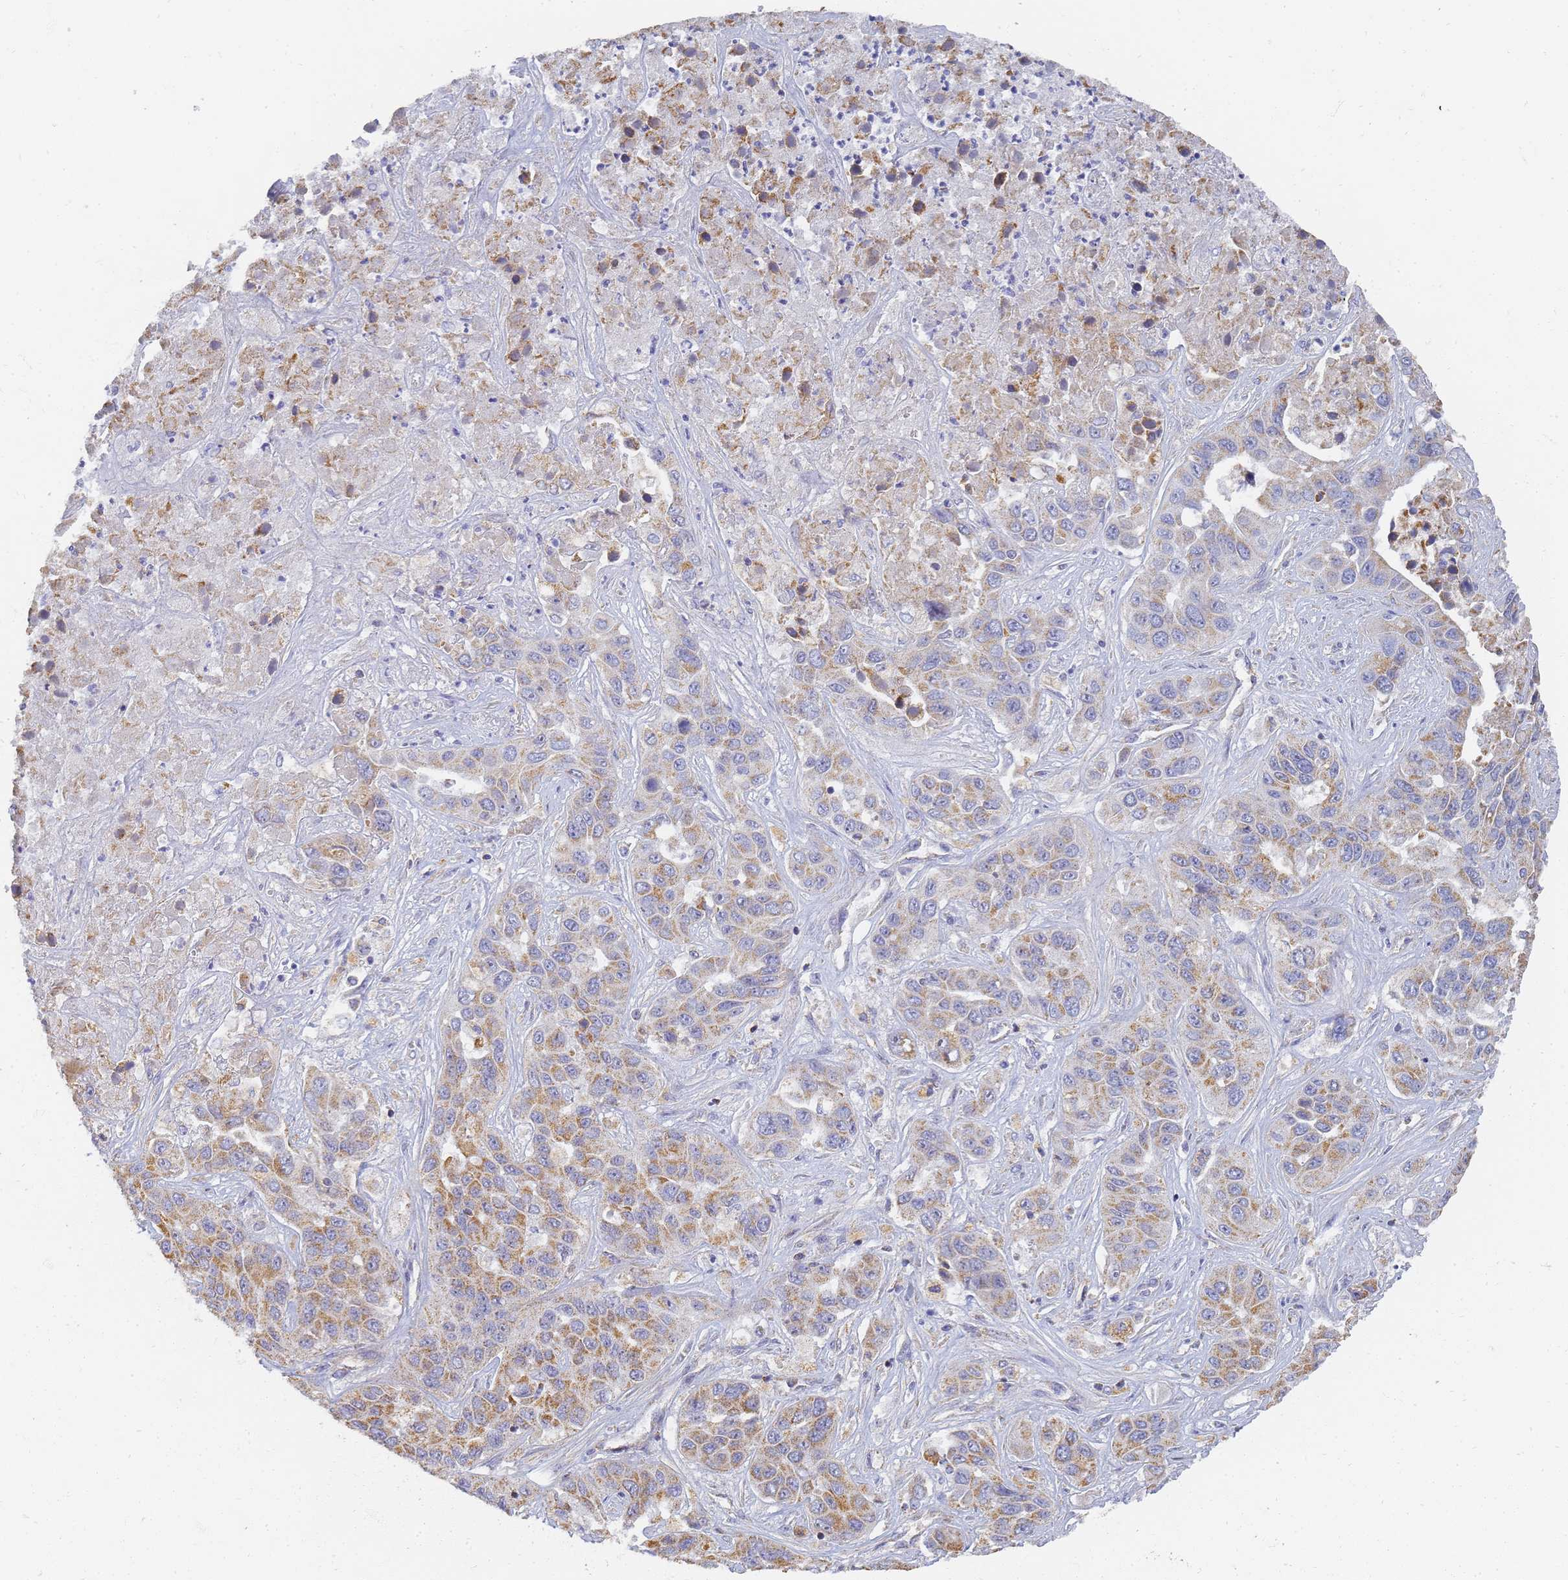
{"staining": {"intensity": "moderate", "quantity": "25%-75%", "location": "cytoplasmic/membranous"}, "tissue": "liver cancer", "cell_type": "Tumor cells", "image_type": "cancer", "snomed": [{"axis": "morphology", "description": "Cholangiocarcinoma"}, {"axis": "topography", "description": "Liver"}], "caption": "Immunohistochemistry (IHC) of liver cholangiocarcinoma shows medium levels of moderate cytoplasmic/membranous expression in approximately 25%-75% of tumor cells.", "gene": "UTP23", "patient": {"sex": "female", "age": 52}}